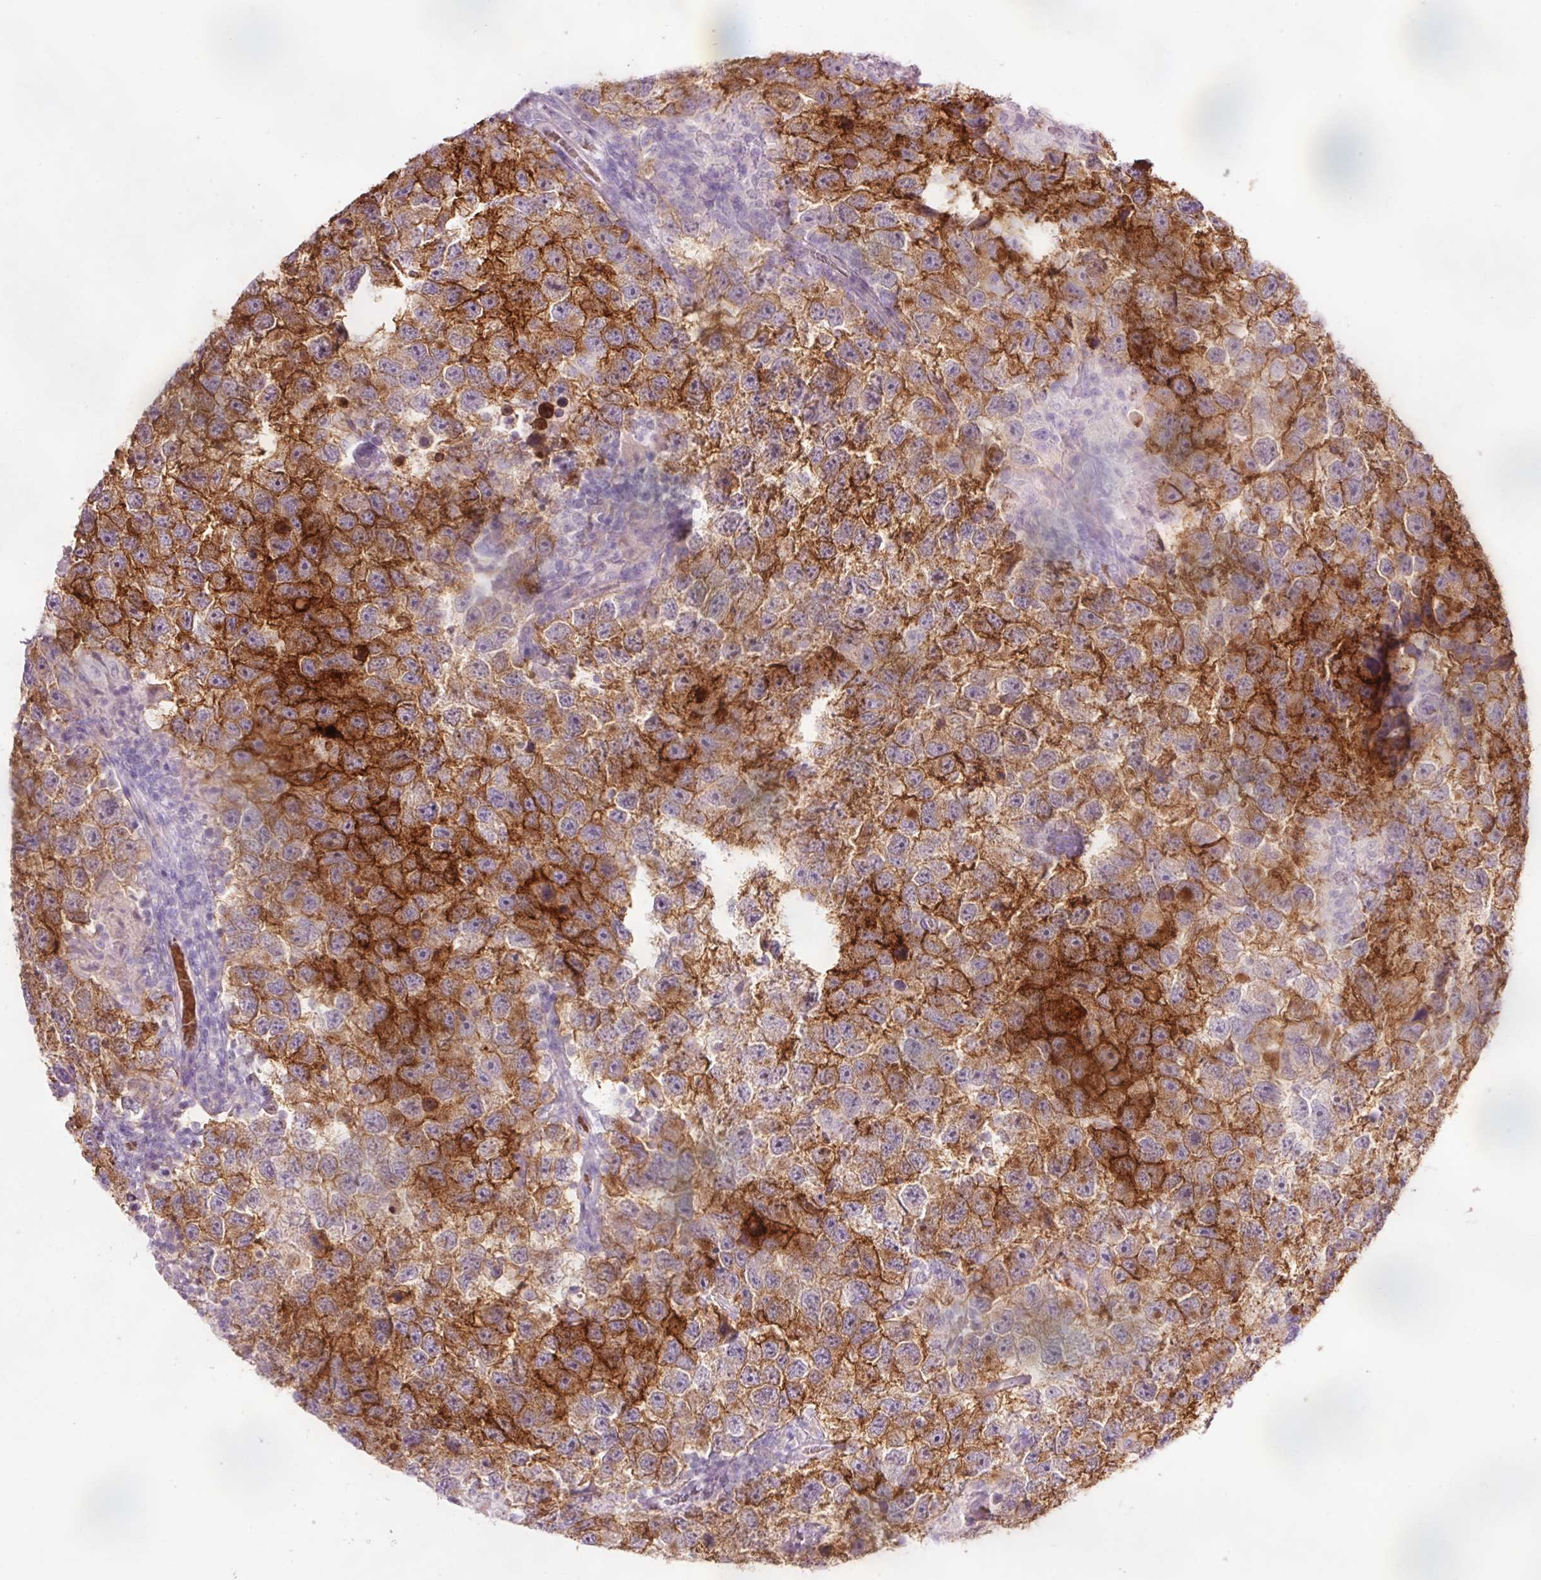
{"staining": {"intensity": "strong", "quantity": ">75%", "location": "cytoplasmic/membranous"}, "tissue": "testis cancer", "cell_type": "Tumor cells", "image_type": "cancer", "snomed": [{"axis": "morphology", "description": "Seminoma, NOS"}, {"axis": "topography", "description": "Testis"}], "caption": "Immunohistochemistry (DAB (3,3'-diaminobenzidine)) staining of human seminoma (testis) demonstrates strong cytoplasmic/membranous protein staining in approximately >75% of tumor cells. (brown staining indicates protein expression, while blue staining denotes nuclei).", "gene": "DHRS11", "patient": {"sex": "male", "age": 26}}